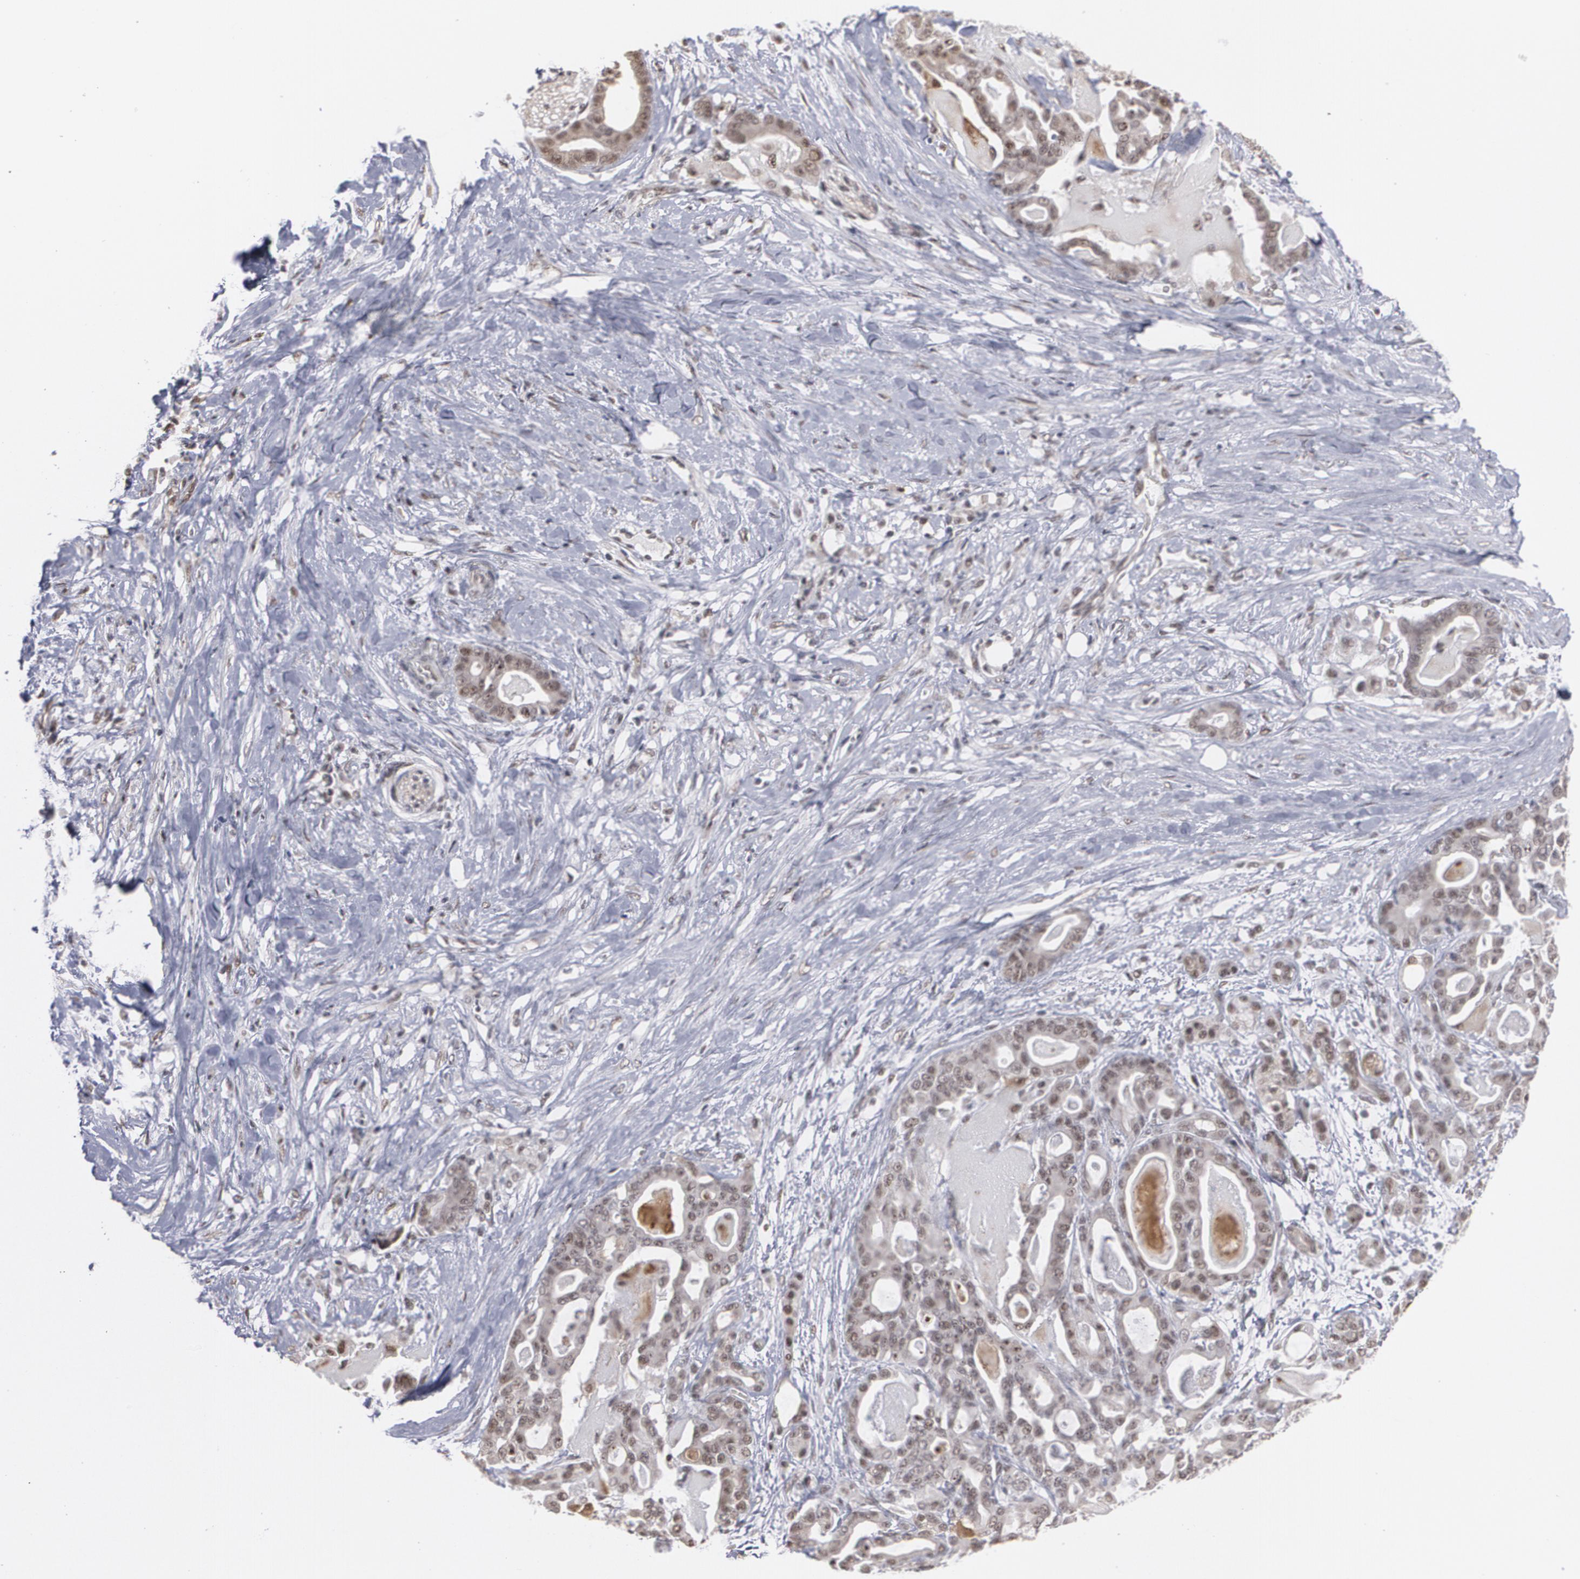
{"staining": {"intensity": "weak", "quantity": ">75%", "location": "cytoplasmic/membranous,nuclear"}, "tissue": "pancreatic cancer", "cell_type": "Tumor cells", "image_type": "cancer", "snomed": [{"axis": "morphology", "description": "Adenocarcinoma, NOS"}, {"axis": "topography", "description": "Pancreas"}], "caption": "IHC histopathology image of pancreatic adenocarcinoma stained for a protein (brown), which shows low levels of weak cytoplasmic/membranous and nuclear positivity in about >75% of tumor cells.", "gene": "ZNF75A", "patient": {"sex": "male", "age": 63}}